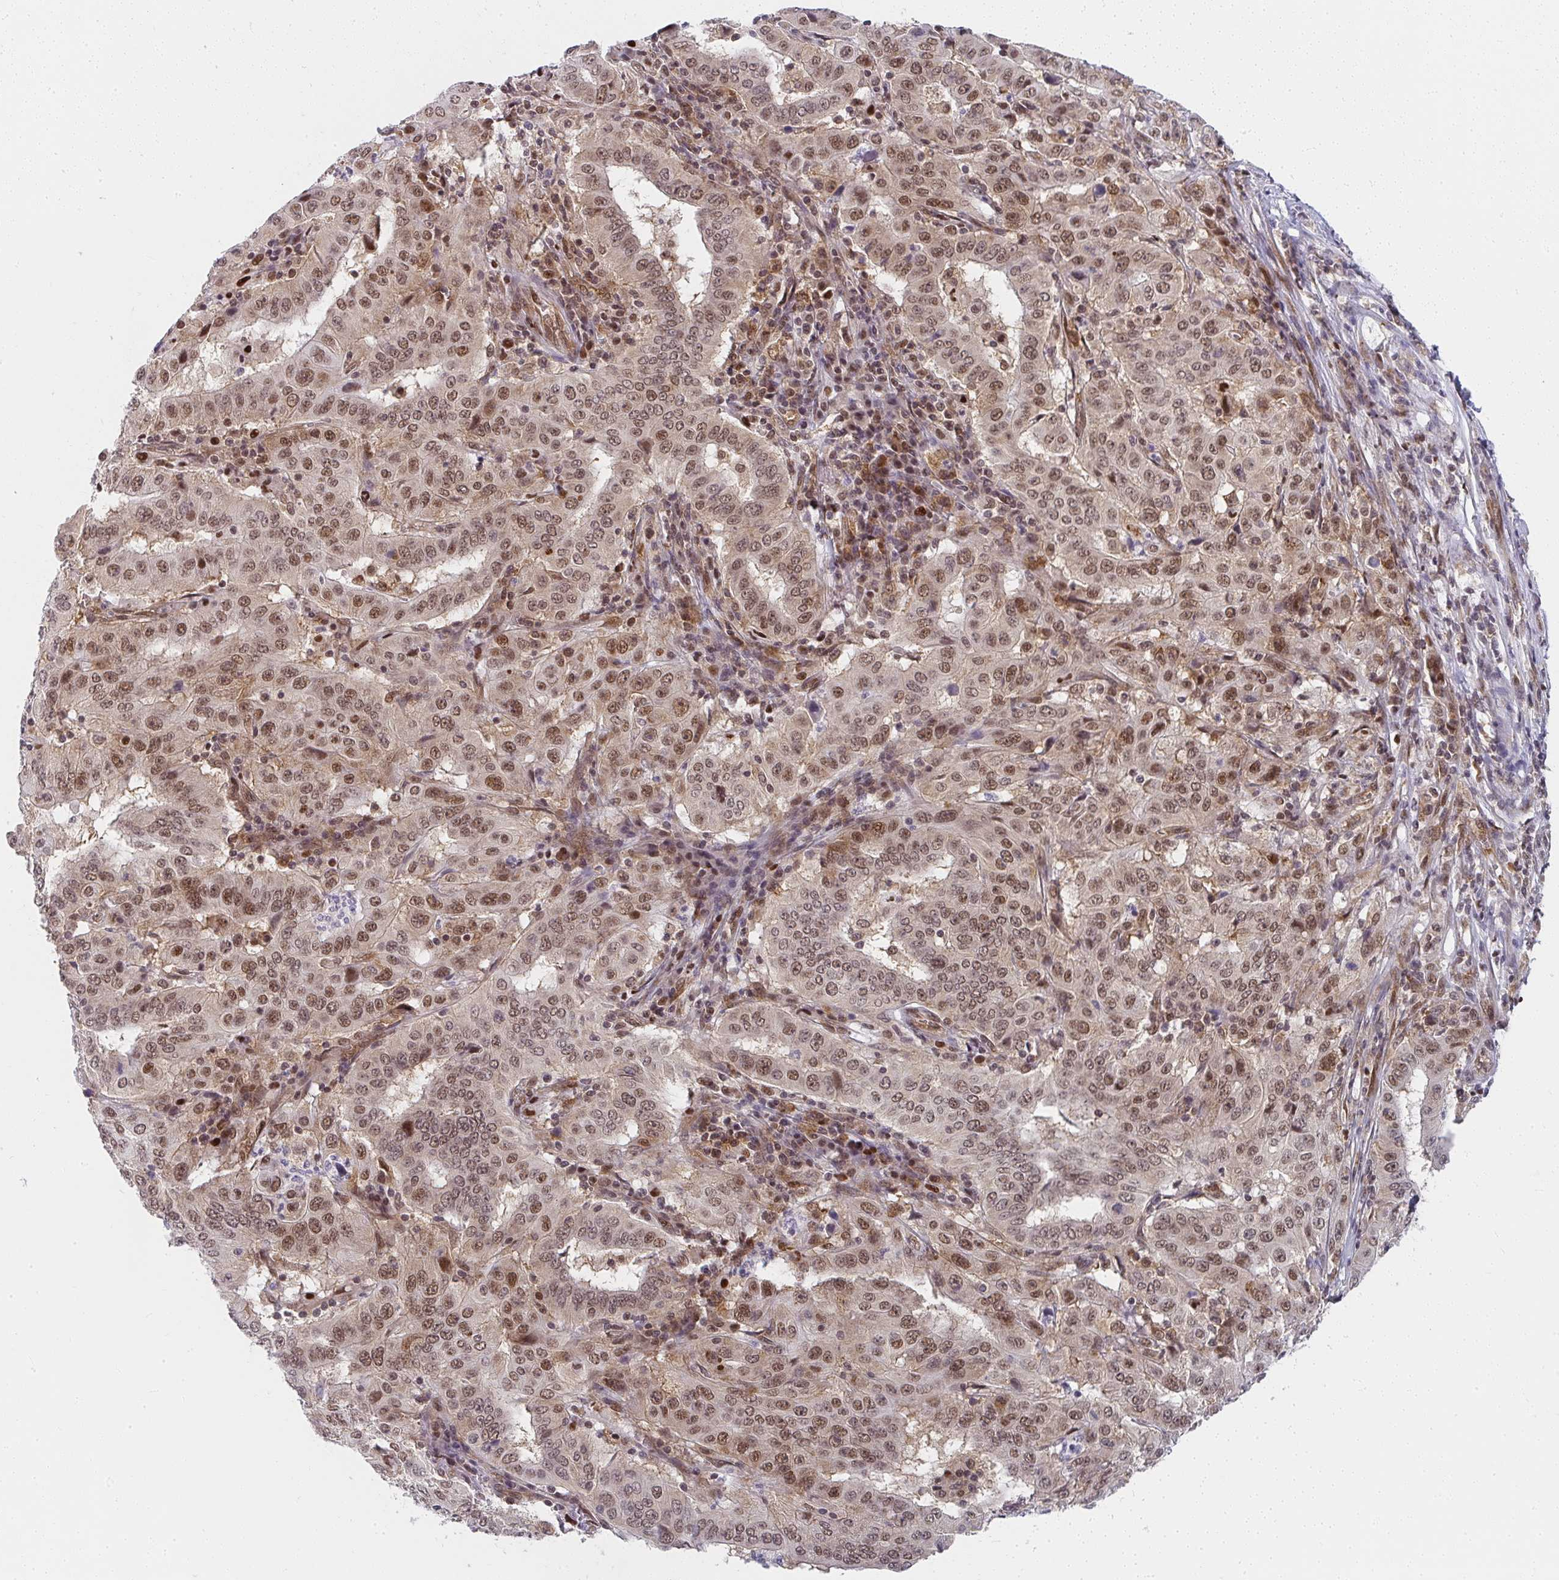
{"staining": {"intensity": "moderate", "quantity": ">75%", "location": "nuclear"}, "tissue": "pancreatic cancer", "cell_type": "Tumor cells", "image_type": "cancer", "snomed": [{"axis": "morphology", "description": "Adenocarcinoma, NOS"}, {"axis": "topography", "description": "Pancreas"}], "caption": "Adenocarcinoma (pancreatic) stained for a protein demonstrates moderate nuclear positivity in tumor cells.", "gene": "SYNCRIP", "patient": {"sex": "male", "age": 63}}